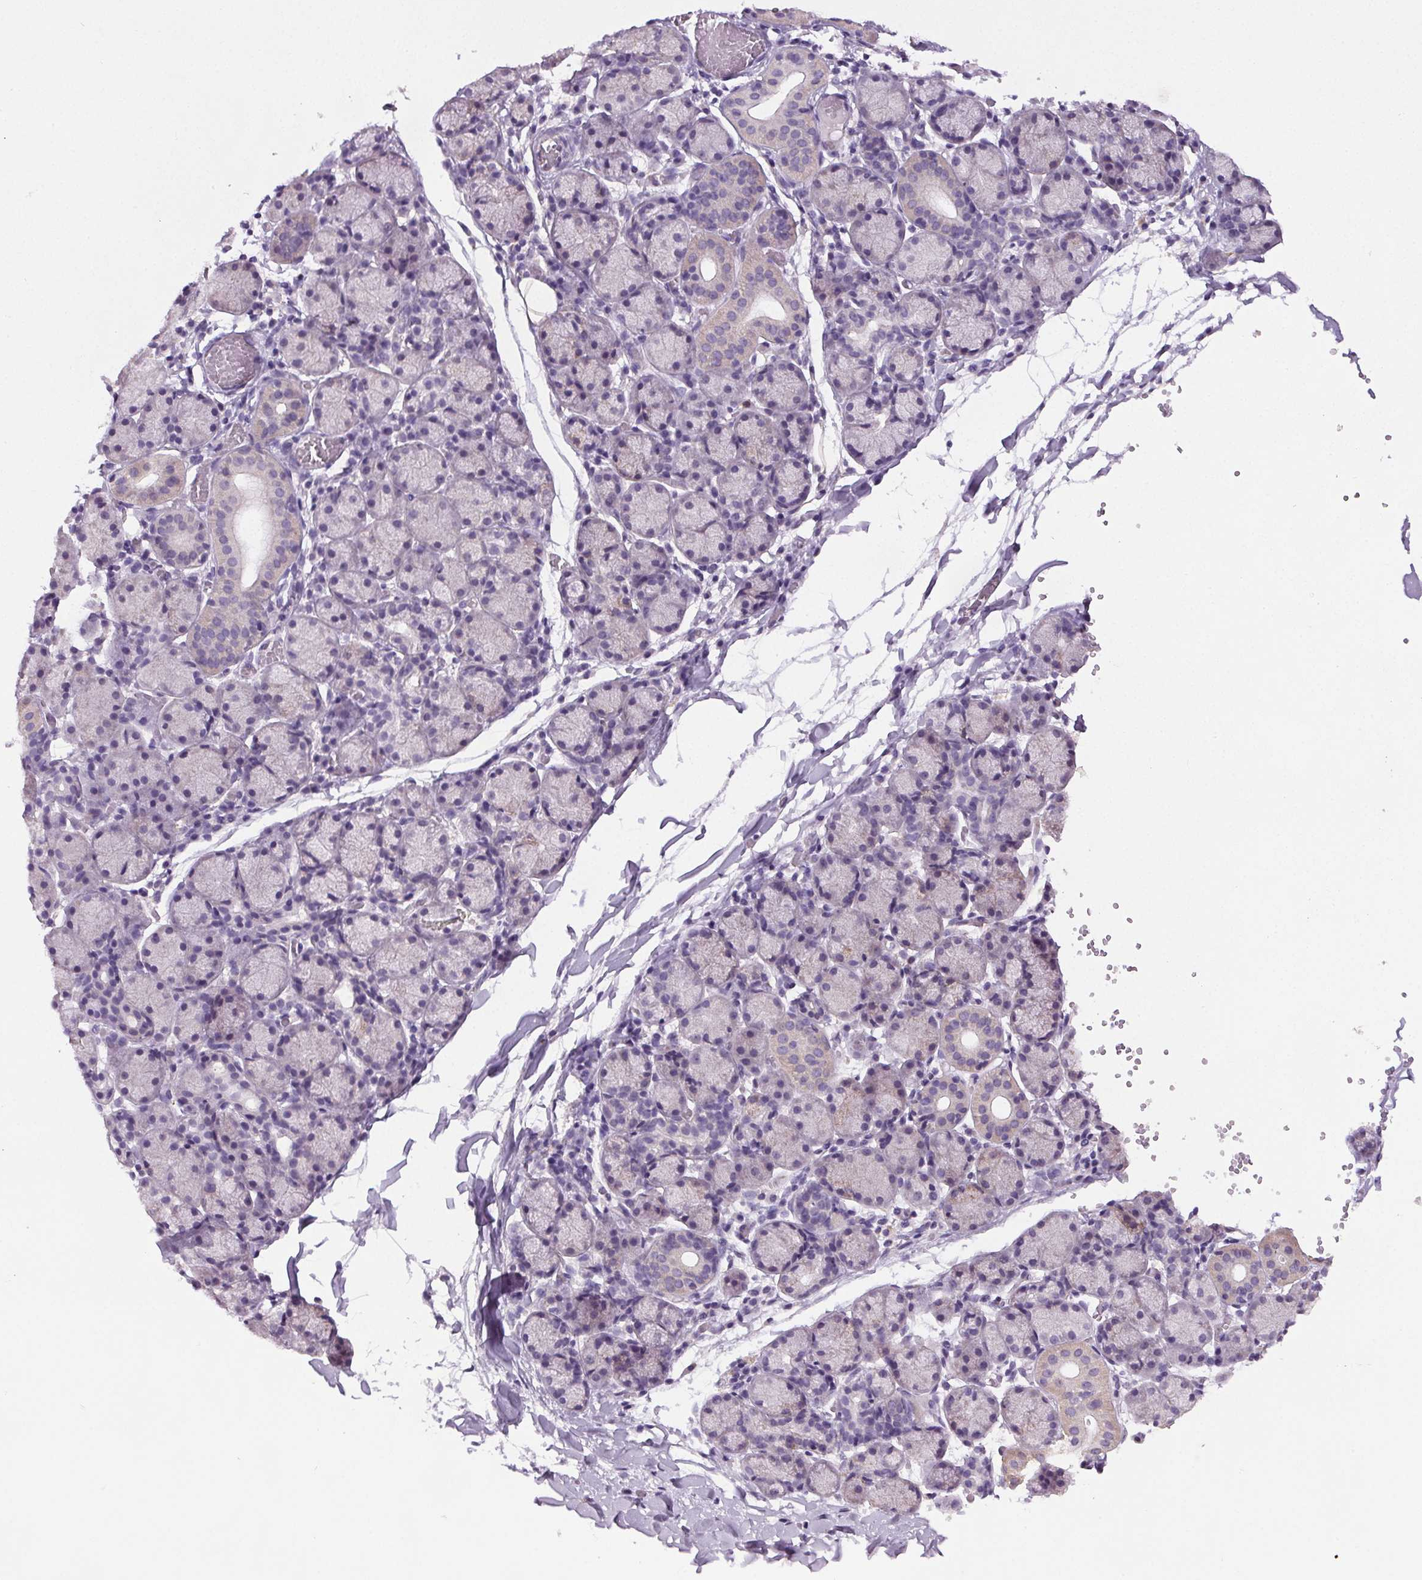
{"staining": {"intensity": "moderate", "quantity": "<25%", "location": "cytoplasmic/membranous"}, "tissue": "salivary gland", "cell_type": "Glandular cells", "image_type": "normal", "snomed": [{"axis": "morphology", "description": "Normal tissue, NOS"}, {"axis": "topography", "description": "Salivary gland"}], "caption": "Salivary gland stained with a brown dye displays moderate cytoplasmic/membranous positive staining in approximately <25% of glandular cells.", "gene": "GPIHBP1", "patient": {"sex": "female", "age": 24}}